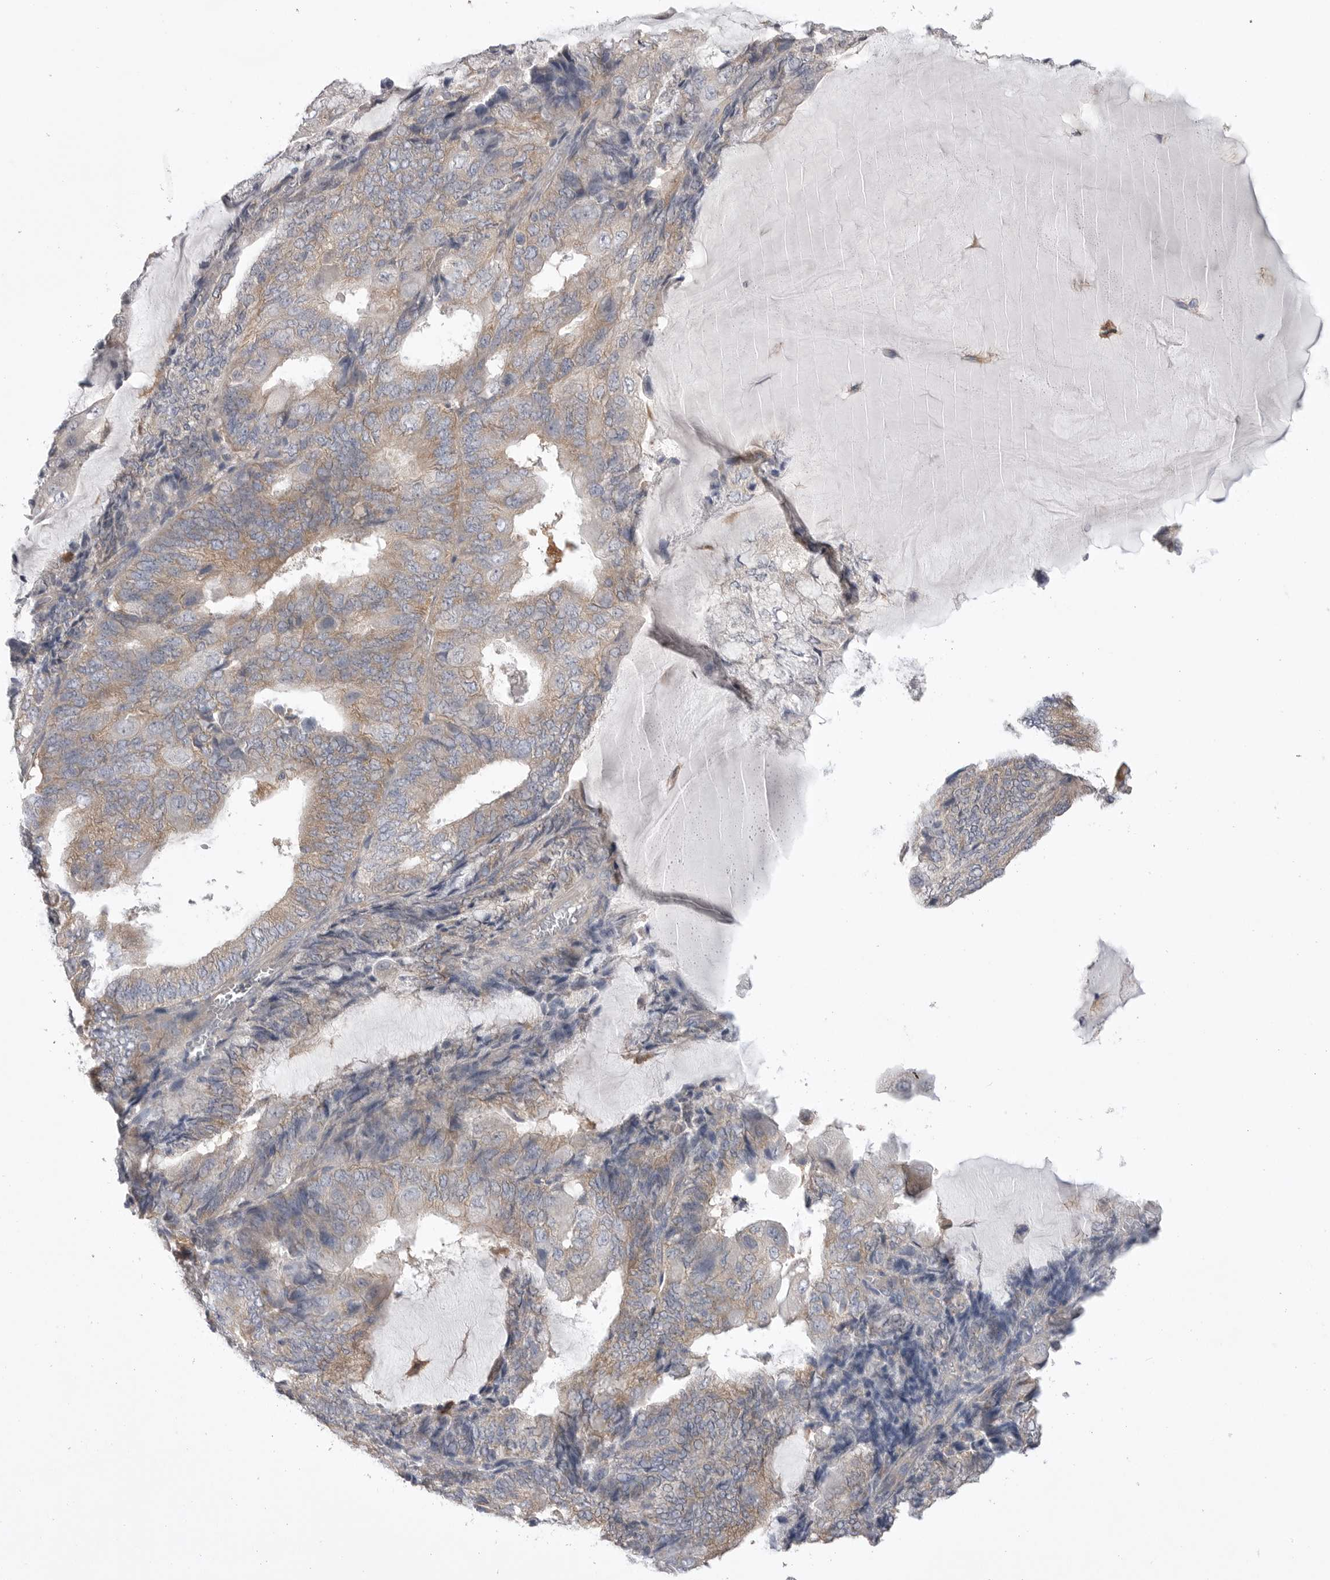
{"staining": {"intensity": "weak", "quantity": "25%-75%", "location": "cytoplasmic/membranous"}, "tissue": "endometrial cancer", "cell_type": "Tumor cells", "image_type": "cancer", "snomed": [{"axis": "morphology", "description": "Adenocarcinoma, NOS"}, {"axis": "topography", "description": "Endometrium"}], "caption": "IHC histopathology image of adenocarcinoma (endometrial) stained for a protein (brown), which shows low levels of weak cytoplasmic/membranous expression in approximately 25%-75% of tumor cells.", "gene": "VAC14", "patient": {"sex": "female", "age": 81}}